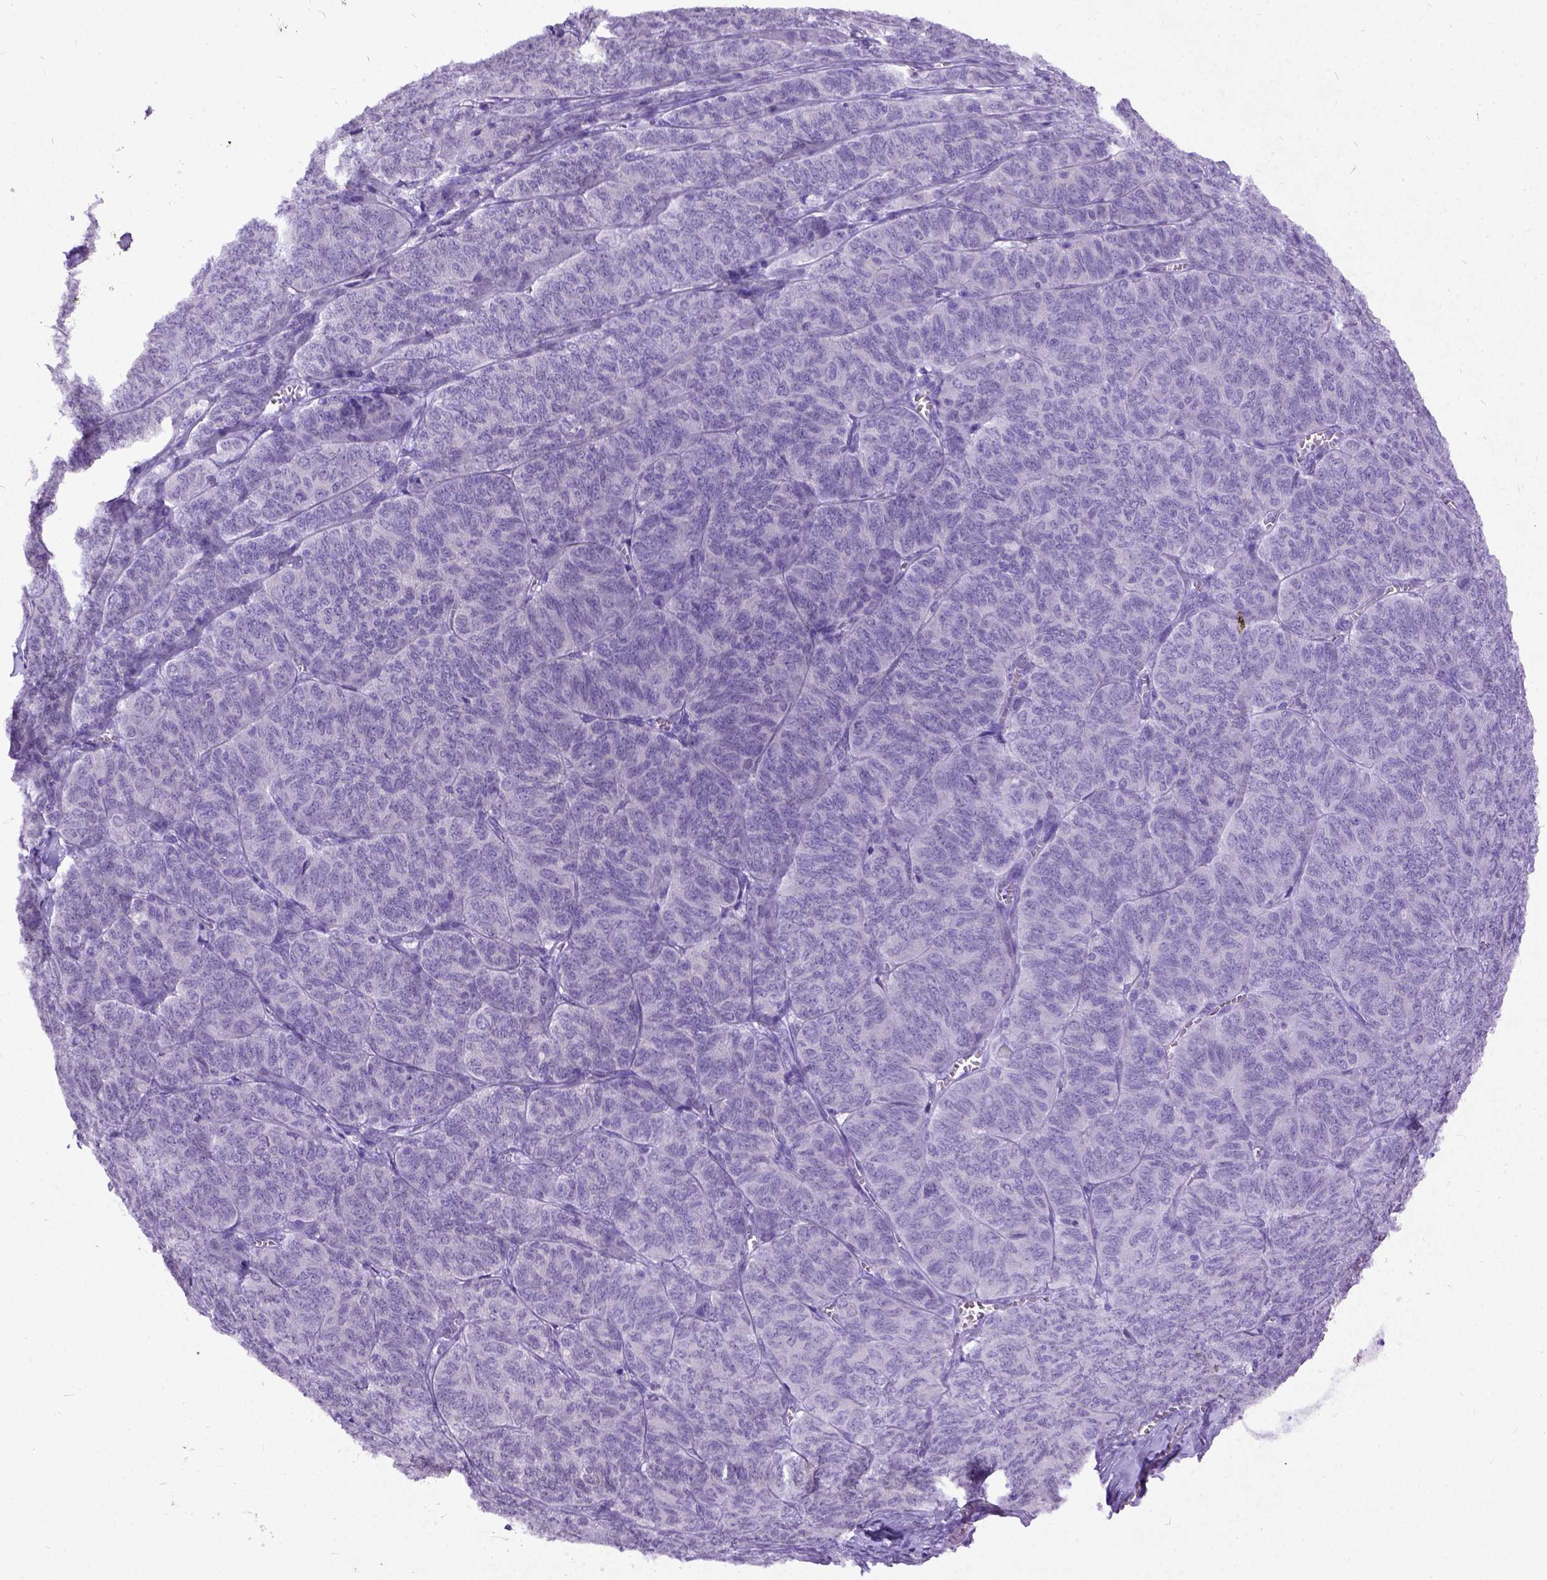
{"staining": {"intensity": "negative", "quantity": "none", "location": "none"}, "tissue": "ovarian cancer", "cell_type": "Tumor cells", "image_type": "cancer", "snomed": [{"axis": "morphology", "description": "Carcinoma, endometroid"}, {"axis": "topography", "description": "Ovary"}], "caption": "Tumor cells show no significant staining in endometroid carcinoma (ovarian).", "gene": "NEUROD4", "patient": {"sex": "female", "age": 80}}